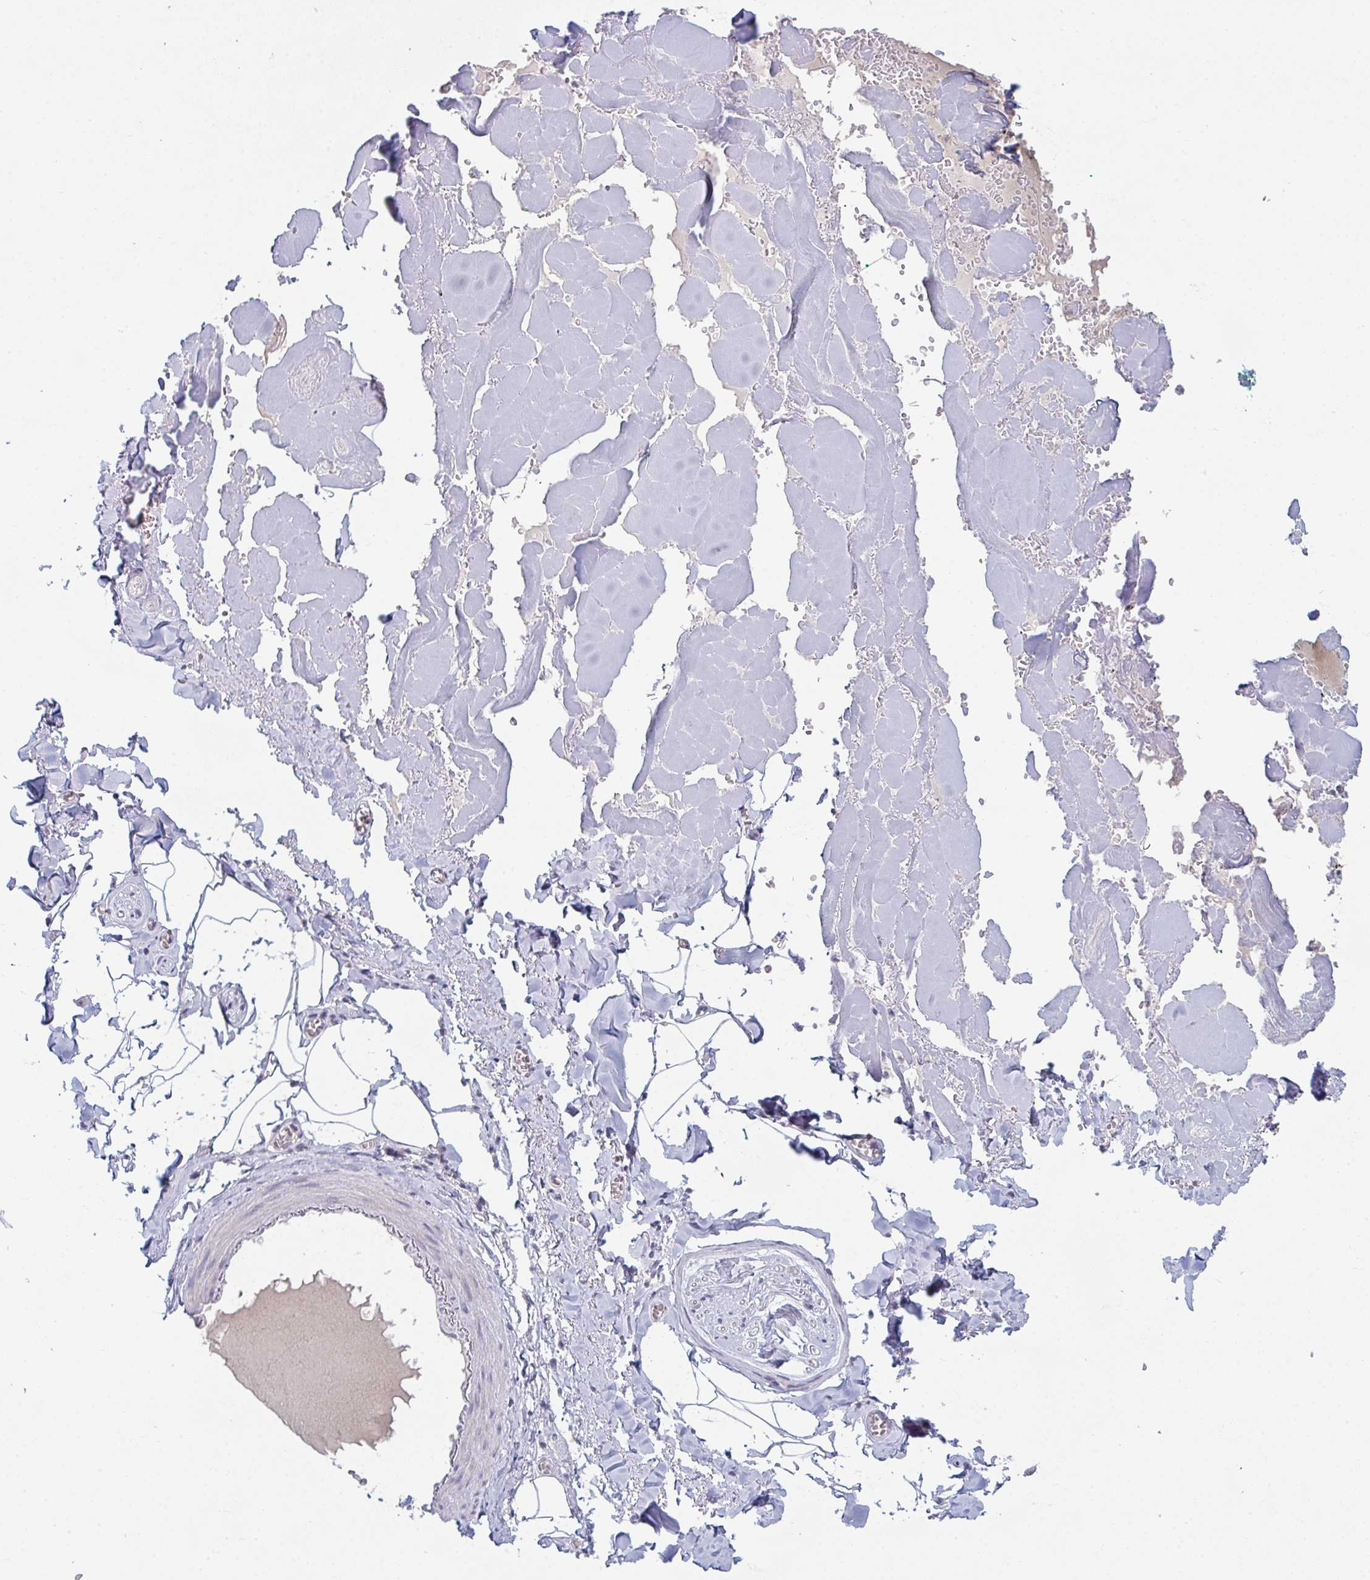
{"staining": {"intensity": "negative", "quantity": "none", "location": "none"}, "tissue": "adipose tissue", "cell_type": "Adipocytes", "image_type": "normal", "snomed": [{"axis": "morphology", "description": "Normal tissue, NOS"}, {"axis": "topography", "description": "Vulva"}, {"axis": "topography", "description": "Peripheral nerve tissue"}], "caption": "Immunohistochemical staining of normal adipose tissue reveals no significant expression in adipocytes. (DAB IHC with hematoxylin counter stain).", "gene": "ZNF214", "patient": {"sex": "female", "age": 66}}